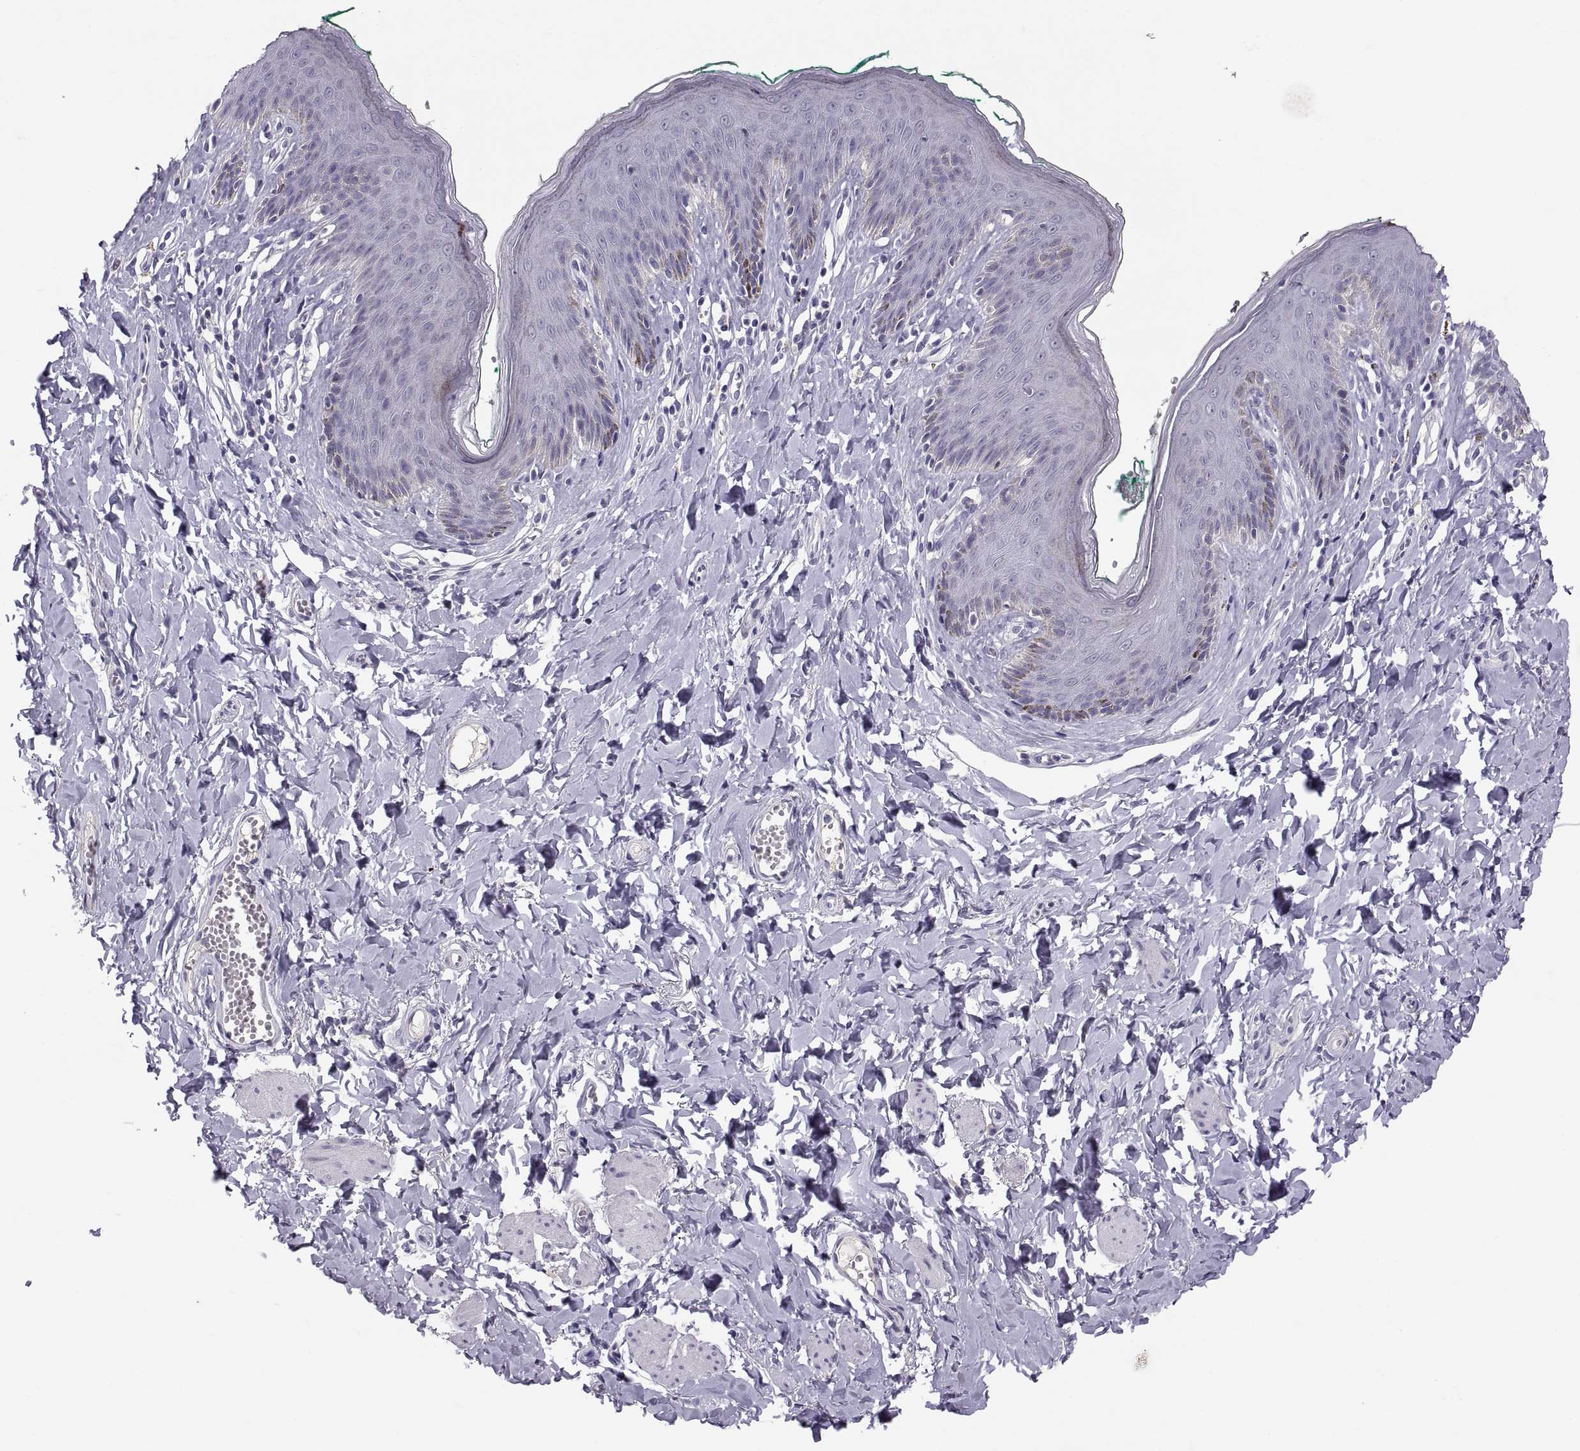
{"staining": {"intensity": "negative", "quantity": "none", "location": "none"}, "tissue": "skin", "cell_type": "Epidermal cells", "image_type": "normal", "snomed": [{"axis": "morphology", "description": "Normal tissue, NOS"}, {"axis": "topography", "description": "Vulva"}], "caption": "Epidermal cells show no significant protein expression in benign skin.", "gene": "PTN", "patient": {"sex": "female", "age": 66}}